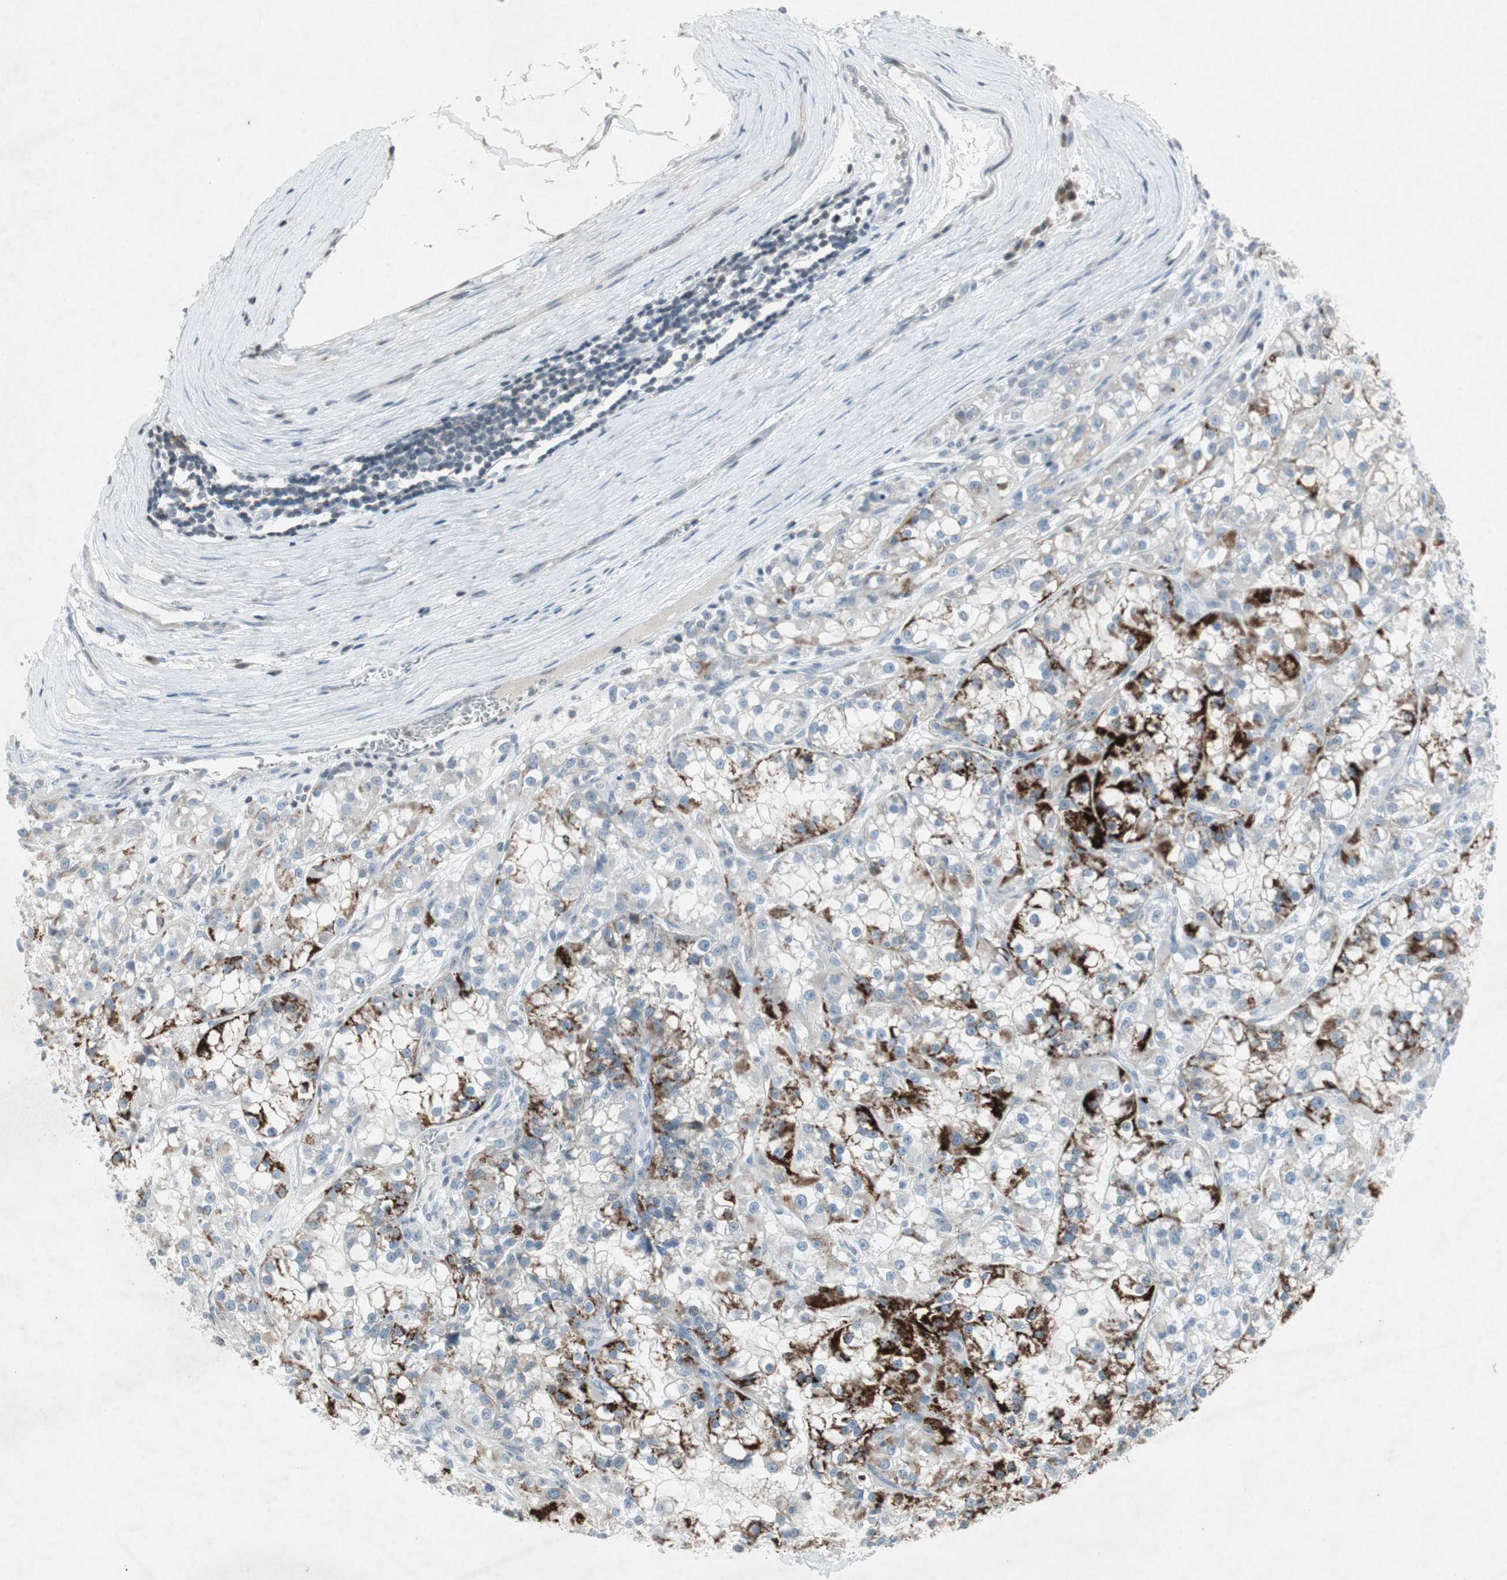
{"staining": {"intensity": "strong", "quantity": "25%-75%", "location": "cytoplasmic/membranous"}, "tissue": "renal cancer", "cell_type": "Tumor cells", "image_type": "cancer", "snomed": [{"axis": "morphology", "description": "Adenocarcinoma, NOS"}, {"axis": "topography", "description": "Kidney"}], "caption": "Protein expression analysis of renal cancer shows strong cytoplasmic/membranous expression in approximately 25%-75% of tumor cells.", "gene": "ARG2", "patient": {"sex": "female", "age": 52}}